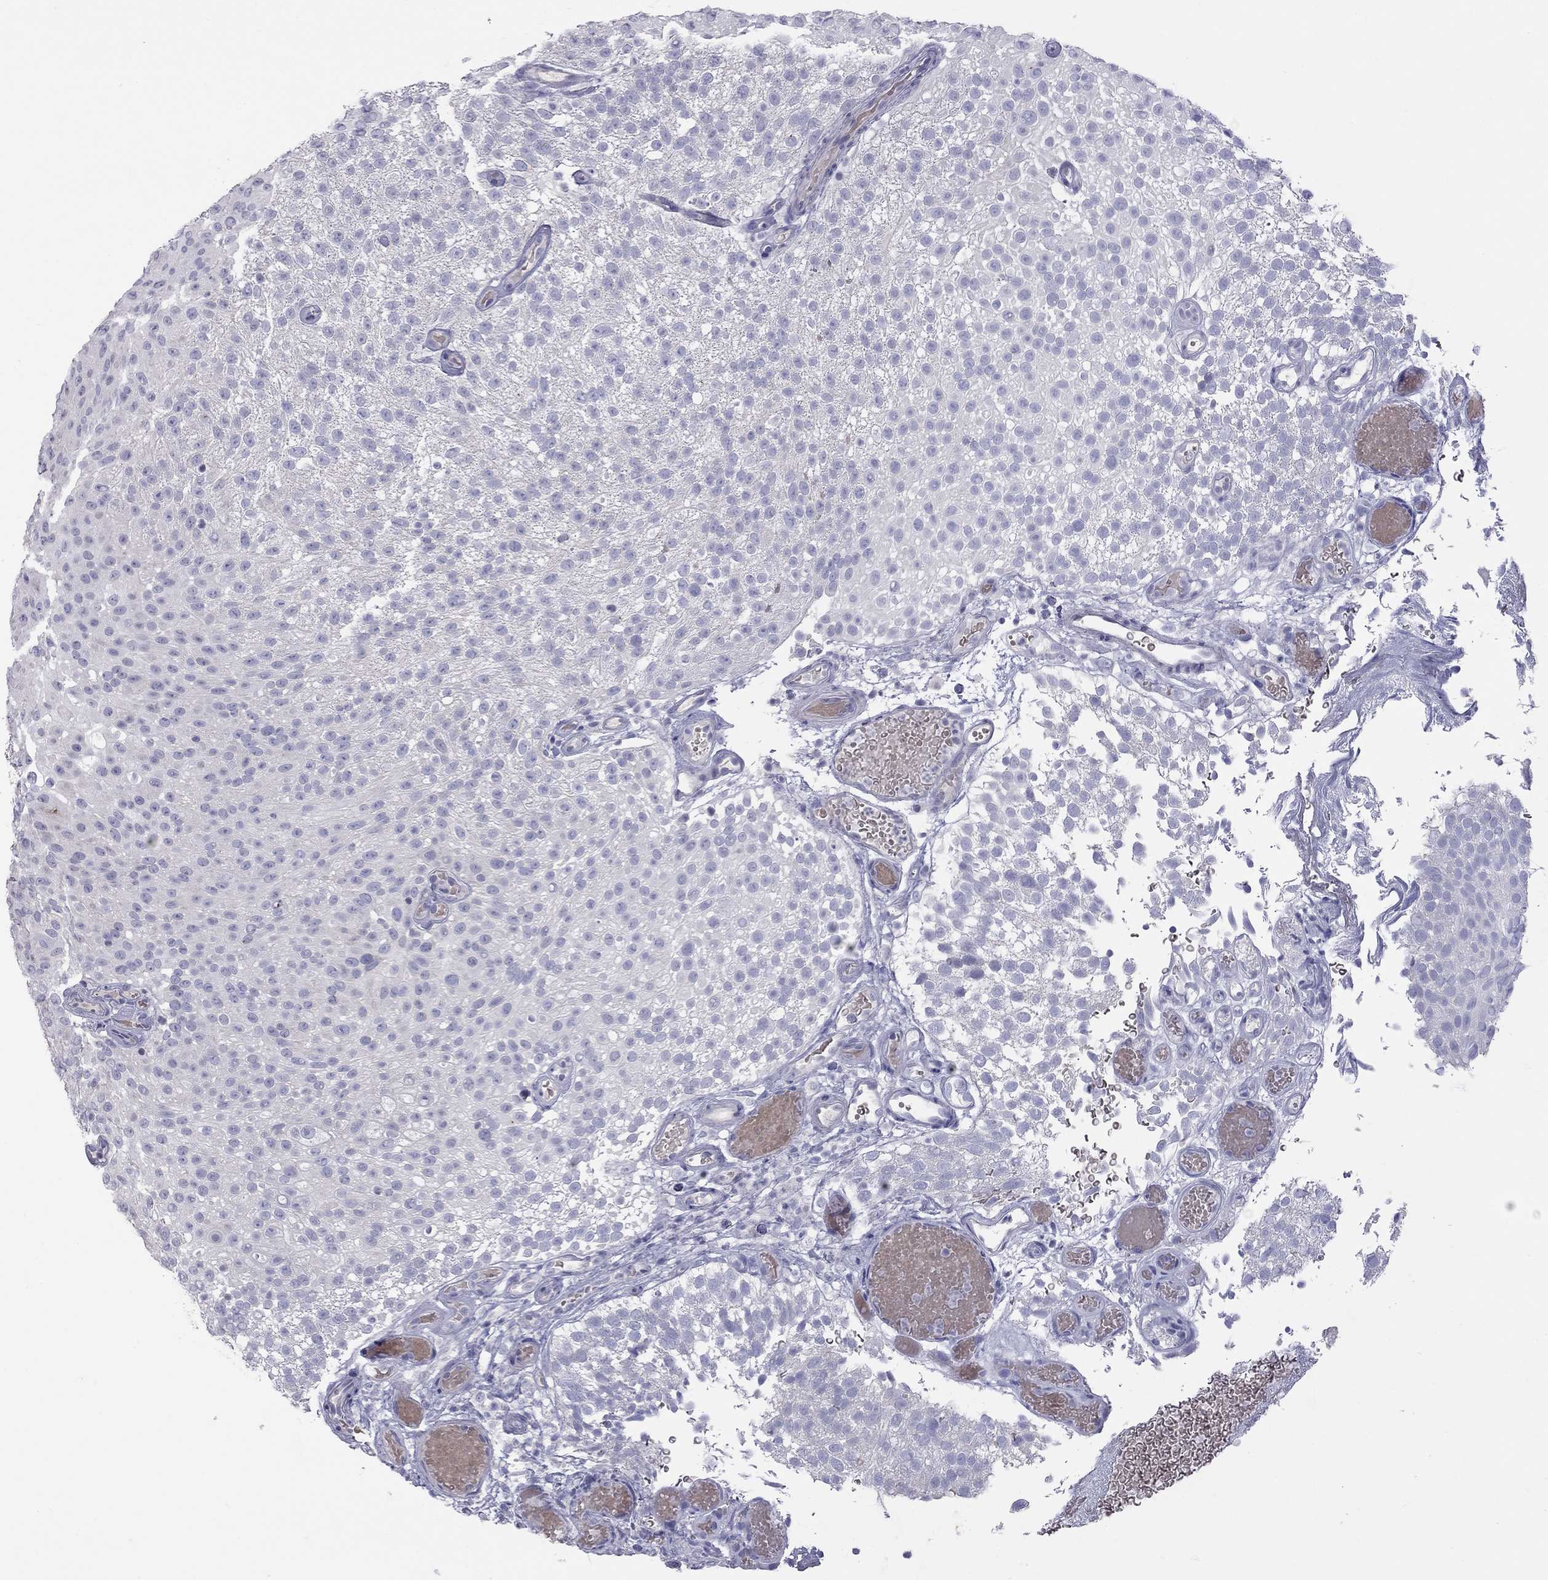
{"staining": {"intensity": "negative", "quantity": "none", "location": "none"}, "tissue": "urothelial cancer", "cell_type": "Tumor cells", "image_type": "cancer", "snomed": [{"axis": "morphology", "description": "Urothelial carcinoma, Low grade"}, {"axis": "topography", "description": "Urinary bladder"}], "caption": "This is an IHC photomicrograph of human low-grade urothelial carcinoma. There is no expression in tumor cells.", "gene": "MUC16", "patient": {"sex": "male", "age": 78}}